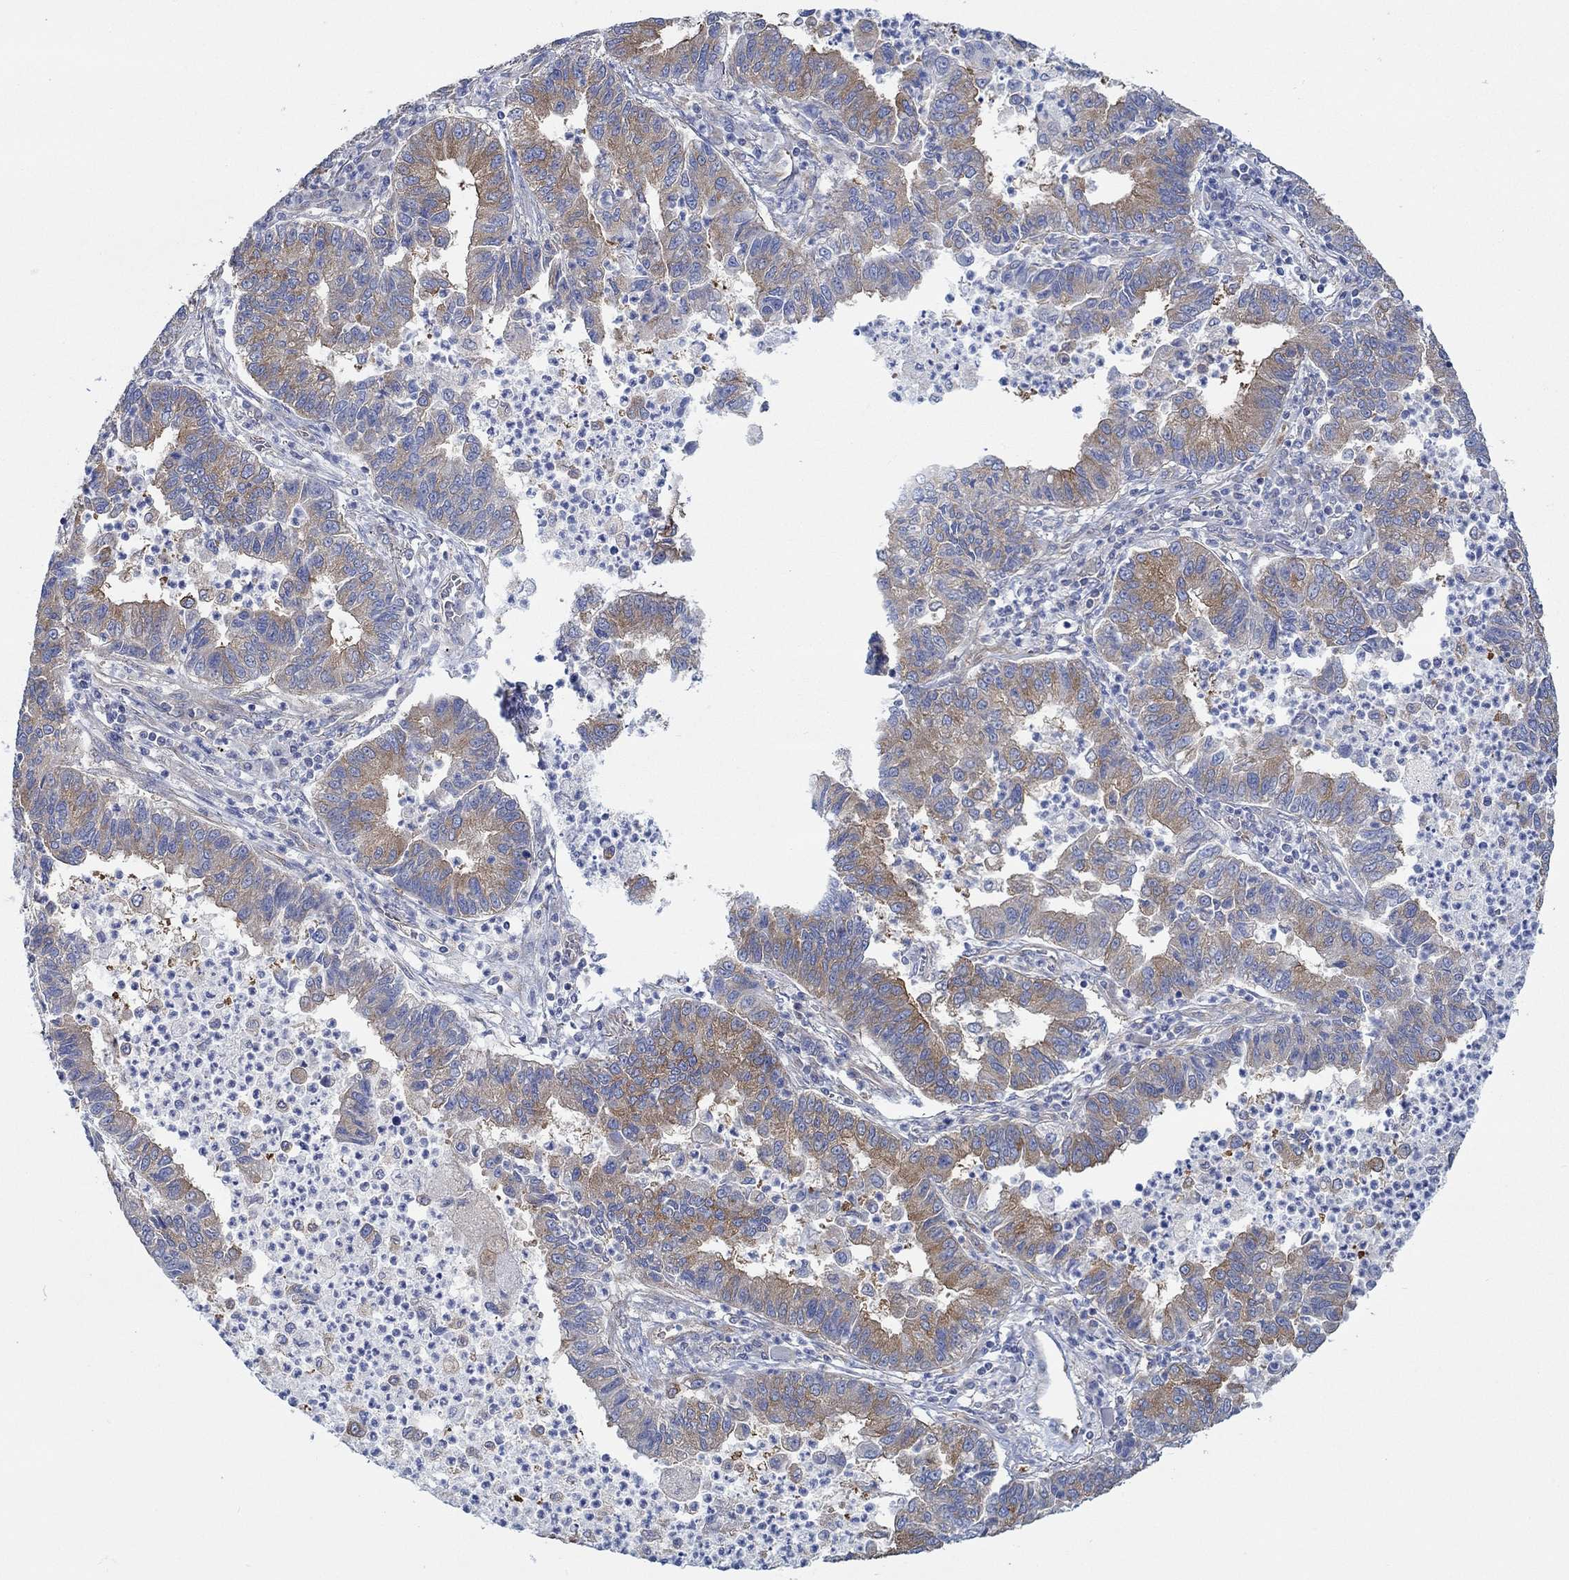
{"staining": {"intensity": "moderate", "quantity": "25%-75%", "location": "cytoplasmic/membranous"}, "tissue": "lung cancer", "cell_type": "Tumor cells", "image_type": "cancer", "snomed": [{"axis": "morphology", "description": "Adenocarcinoma, NOS"}, {"axis": "topography", "description": "Lung"}], "caption": "IHC (DAB) staining of human lung cancer displays moderate cytoplasmic/membranous protein positivity in about 25%-75% of tumor cells. The staining was performed using DAB (3,3'-diaminobenzidine) to visualize the protein expression in brown, while the nuclei were stained in blue with hematoxylin (Magnification: 20x).", "gene": "SPAG9", "patient": {"sex": "female", "age": 57}}